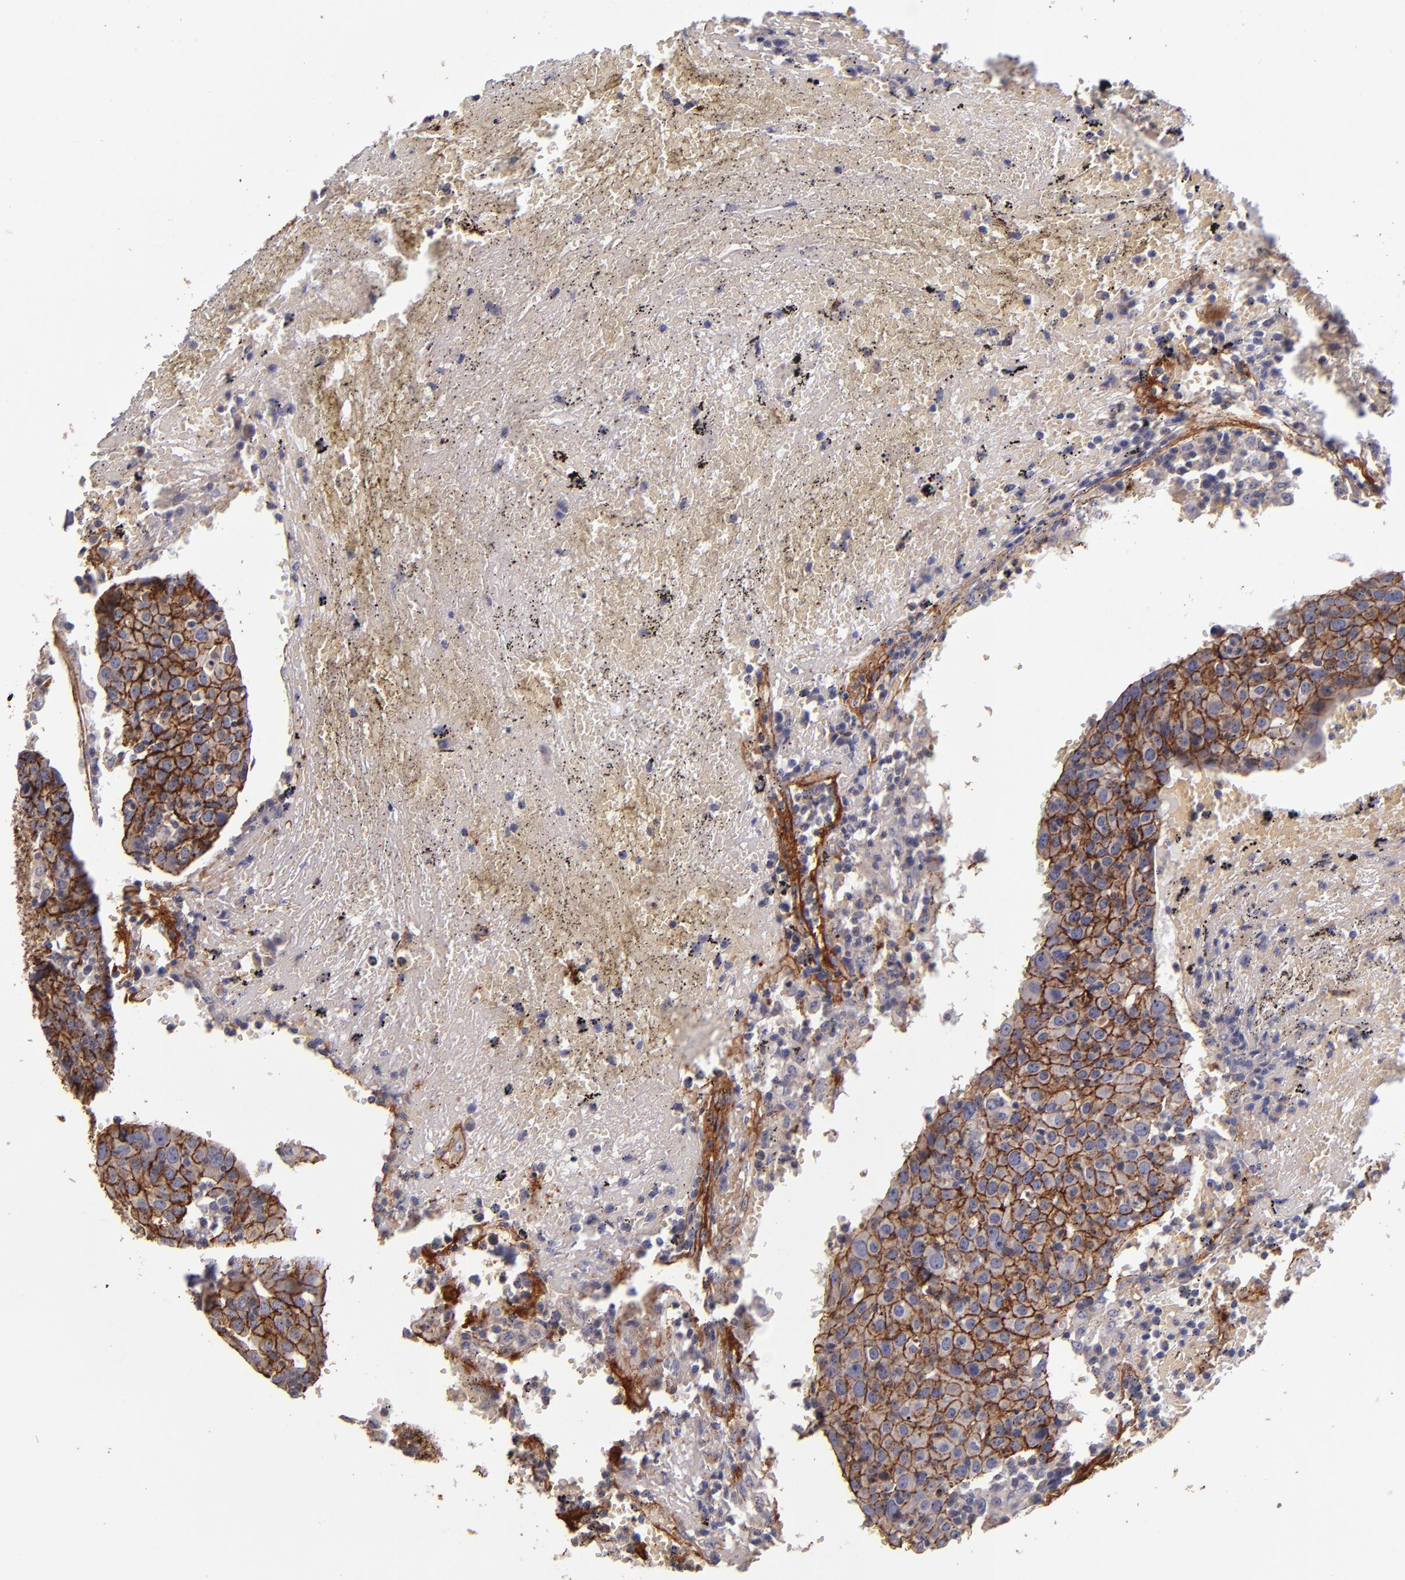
{"staining": {"intensity": "strong", "quantity": "25%-75%", "location": "cytoplasmic/membranous"}, "tissue": "head and neck cancer", "cell_type": "Tumor cells", "image_type": "cancer", "snomed": [{"axis": "morphology", "description": "Adenocarcinoma, NOS"}, {"axis": "topography", "description": "Salivary gland"}, {"axis": "topography", "description": "Head-Neck"}], "caption": "A histopathology image of human head and neck adenocarcinoma stained for a protein demonstrates strong cytoplasmic/membranous brown staining in tumor cells.", "gene": "CLDN5", "patient": {"sex": "female", "age": 65}}